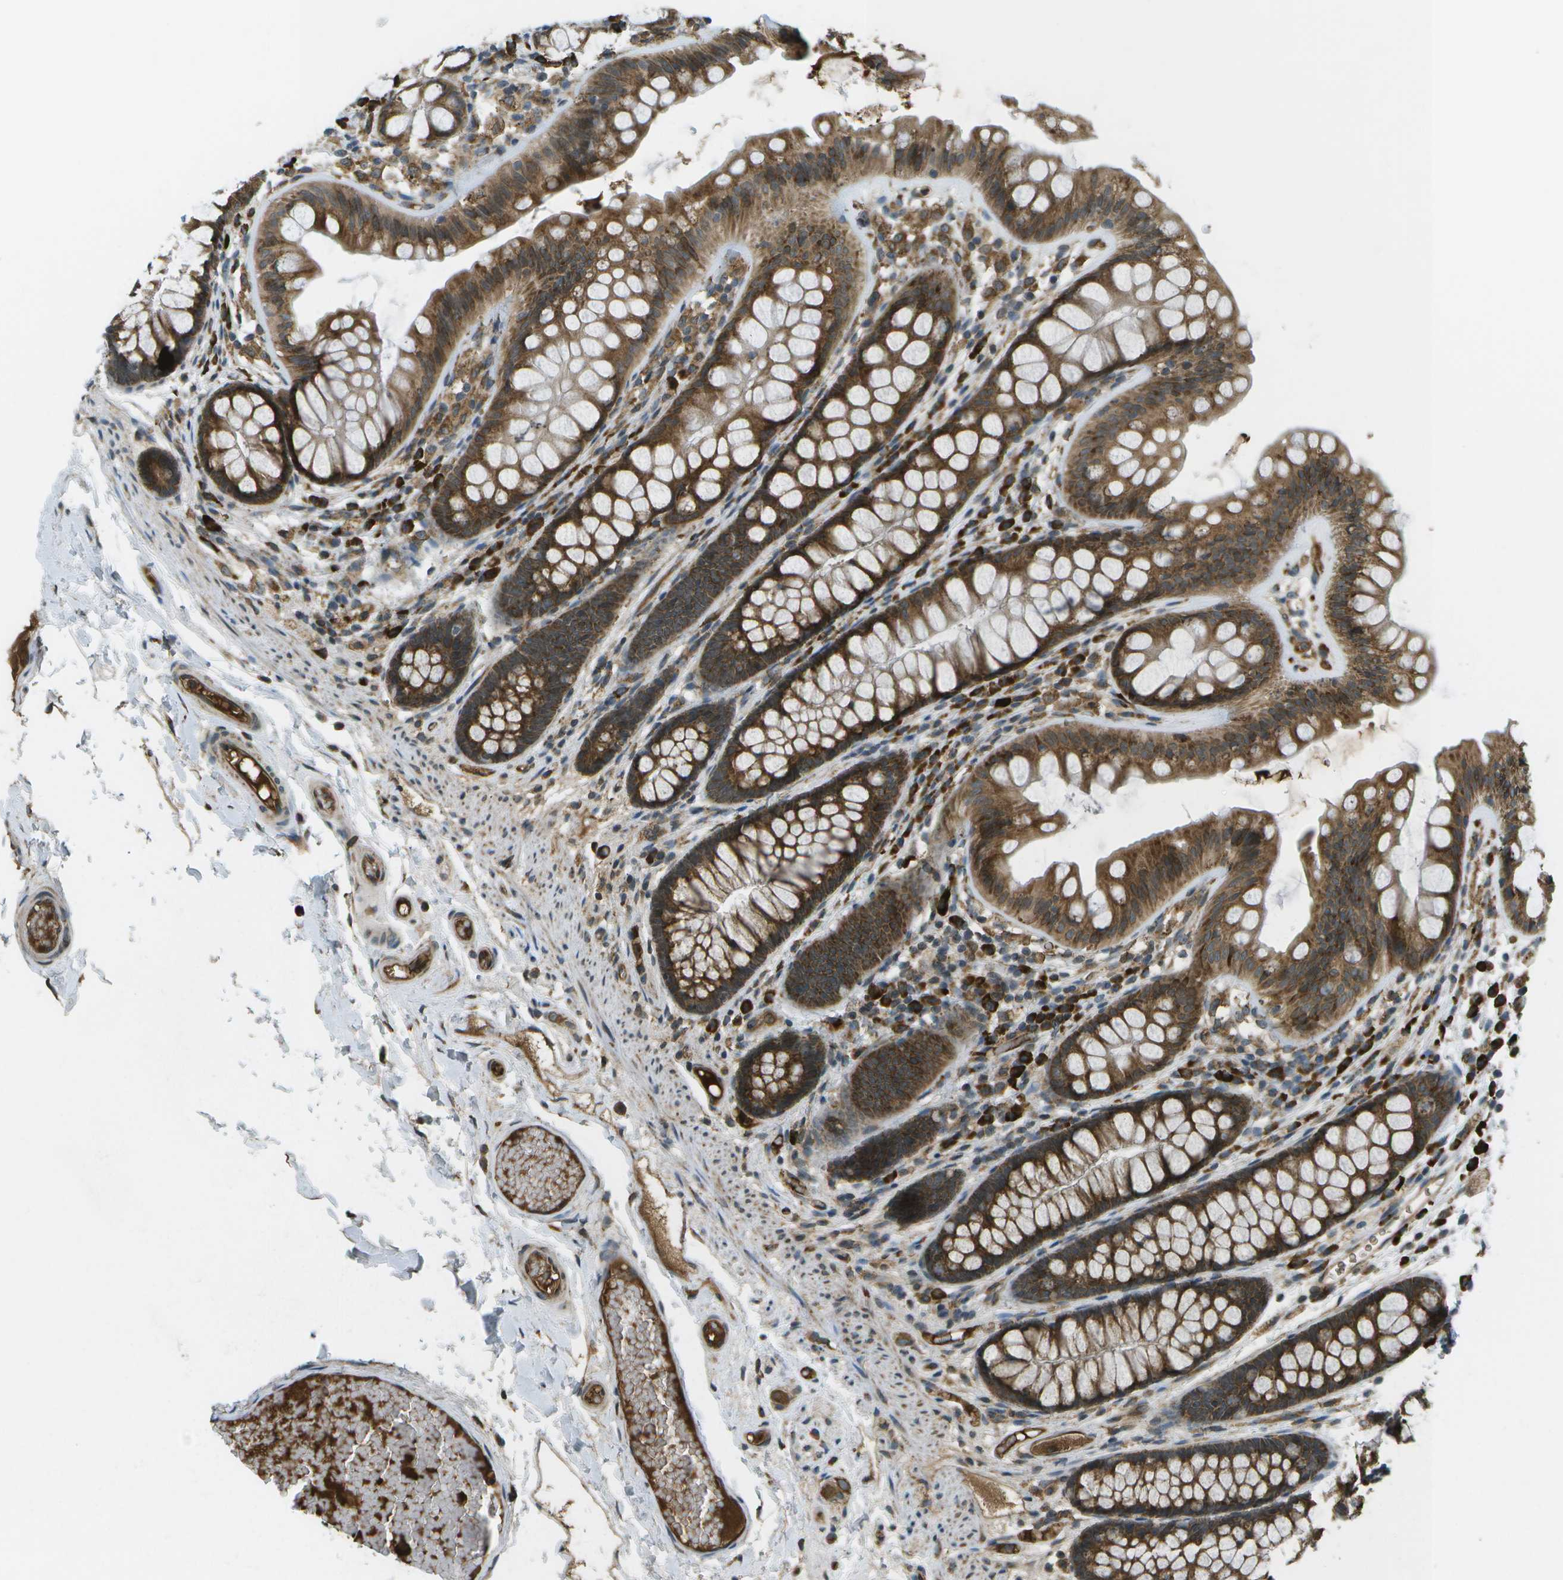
{"staining": {"intensity": "strong", "quantity": ">75%", "location": "cytoplasmic/membranous"}, "tissue": "colon", "cell_type": "Endothelial cells", "image_type": "normal", "snomed": [{"axis": "morphology", "description": "Normal tissue, NOS"}, {"axis": "topography", "description": "Colon"}], "caption": "A high-resolution image shows IHC staining of normal colon, which shows strong cytoplasmic/membranous staining in approximately >75% of endothelial cells.", "gene": "USP30", "patient": {"sex": "female", "age": 56}}